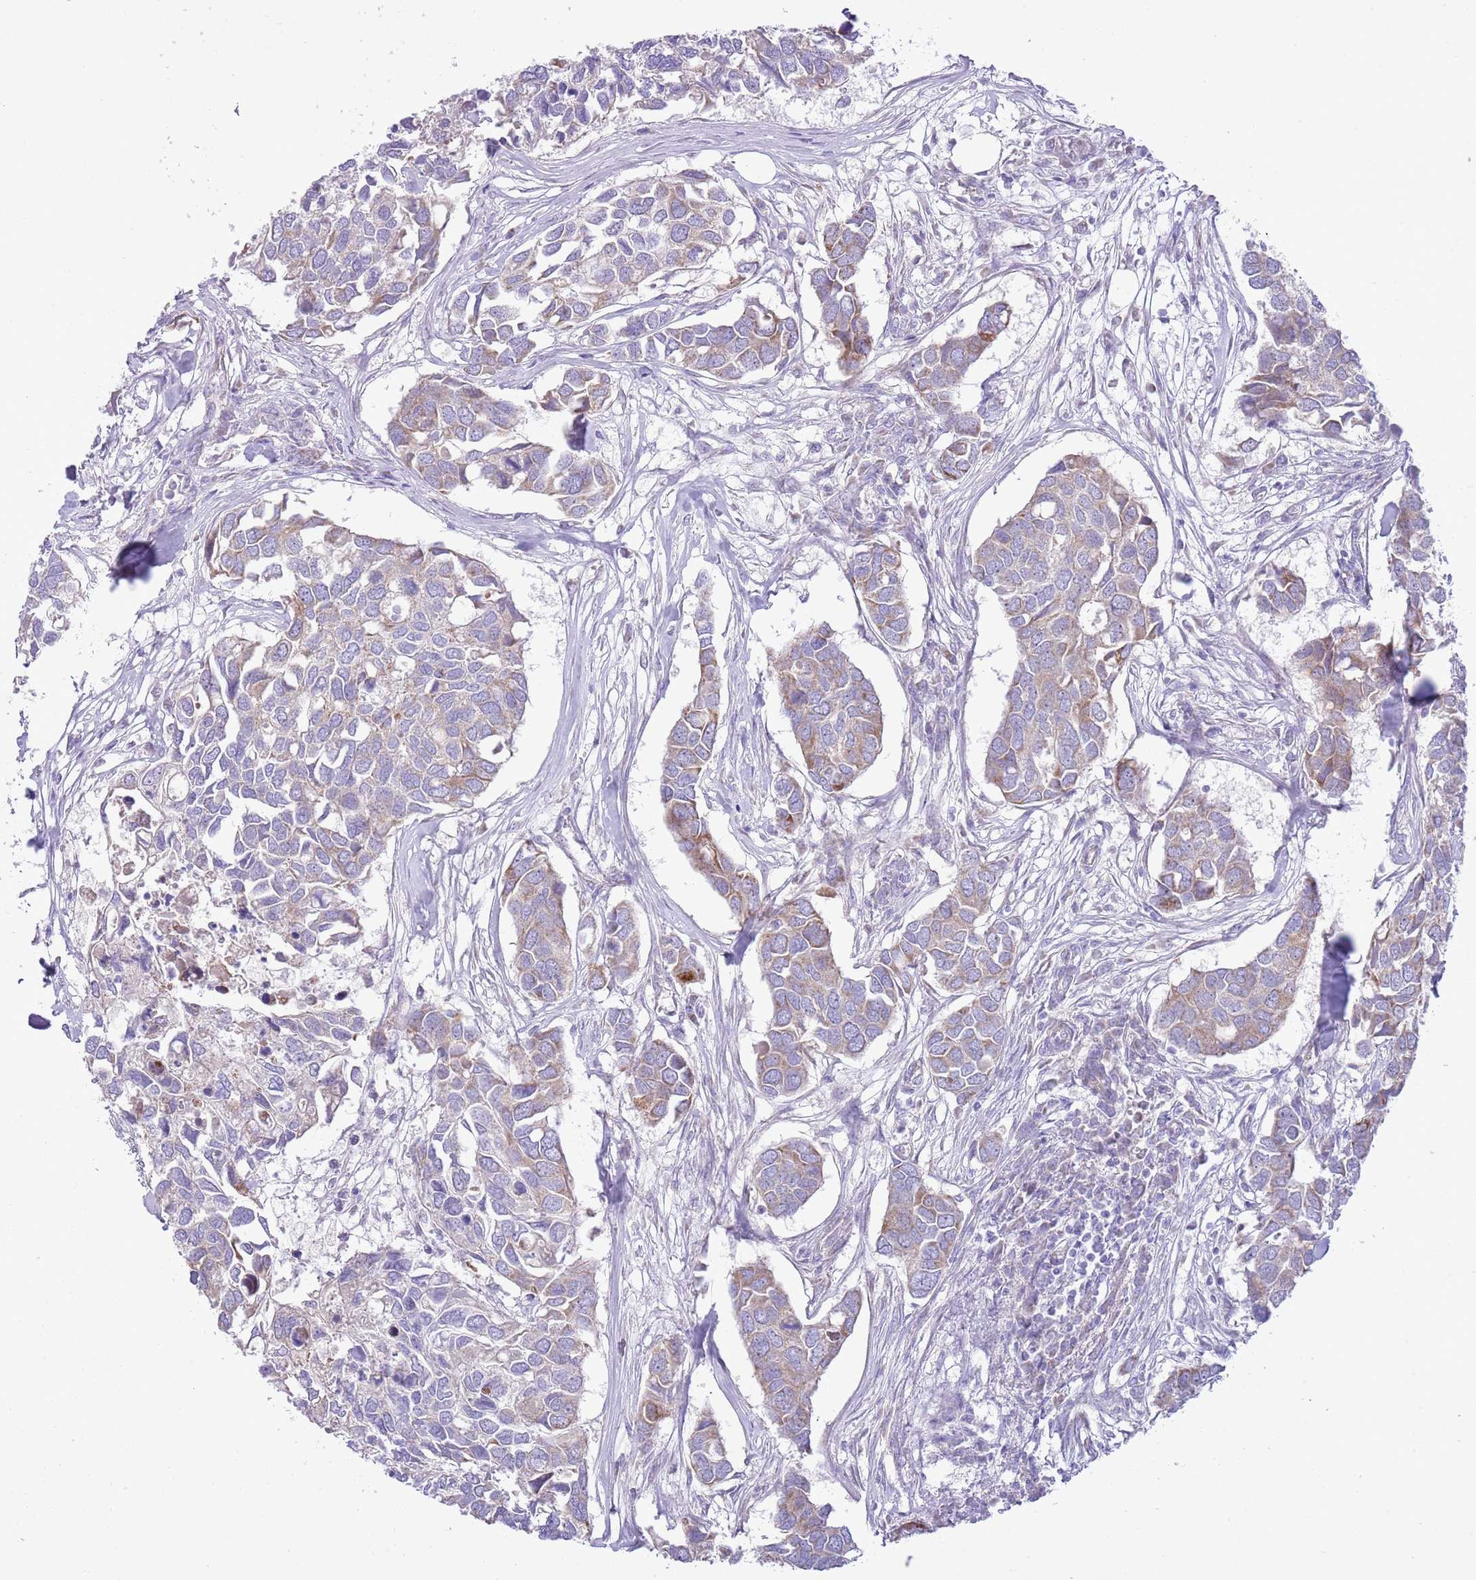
{"staining": {"intensity": "weak", "quantity": "25%-75%", "location": "cytoplasmic/membranous"}, "tissue": "breast cancer", "cell_type": "Tumor cells", "image_type": "cancer", "snomed": [{"axis": "morphology", "description": "Duct carcinoma"}, {"axis": "topography", "description": "Breast"}], "caption": "Immunohistochemistry (DAB (3,3'-diaminobenzidine)) staining of breast cancer (infiltrating ductal carcinoma) shows weak cytoplasmic/membranous protein positivity in about 25%-75% of tumor cells.", "gene": "OAZ2", "patient": {"sex": "female", "age": 83}}